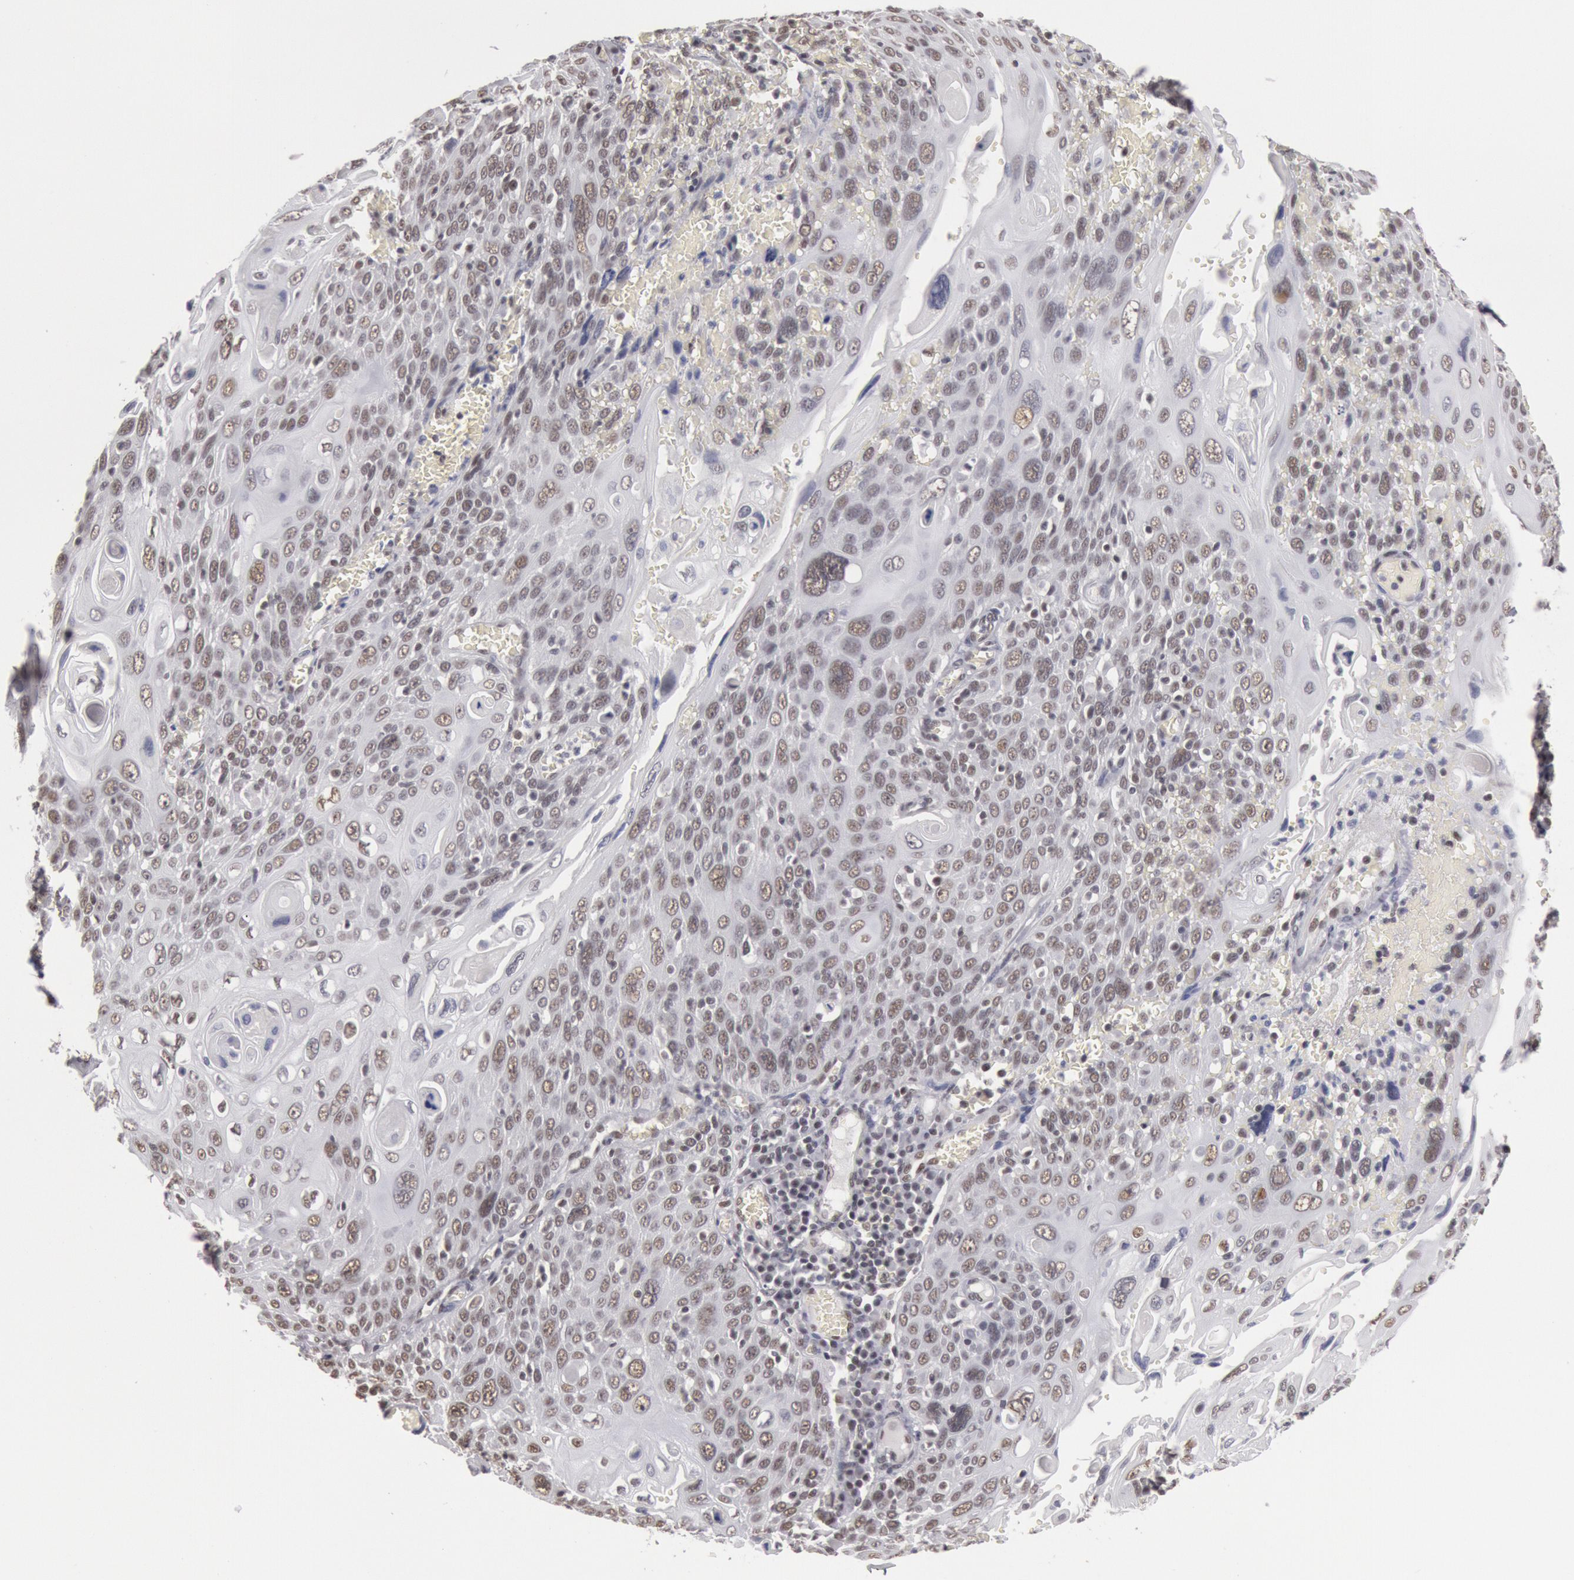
{"staining": {"intensity": "weak", "quantity": ">75%", "location": "nuclear"}, "tissue": "cervical cancer", "cell_type": "Tumor cells", "image_type": "cancer", "snomed": [{"axis": "morphology", "description": "Squamous cell carcinoma, NOS"}, {"axis": "topography", "description": "Cervix"}], "caption": "IHC (DAB) staining of human squamous cell carcinoma (cervical) displays weak nuclear protein positivity in about >75% of tumor cells.", "gene": "ESS2", "patient": {"sex": "female", "age": 54}}